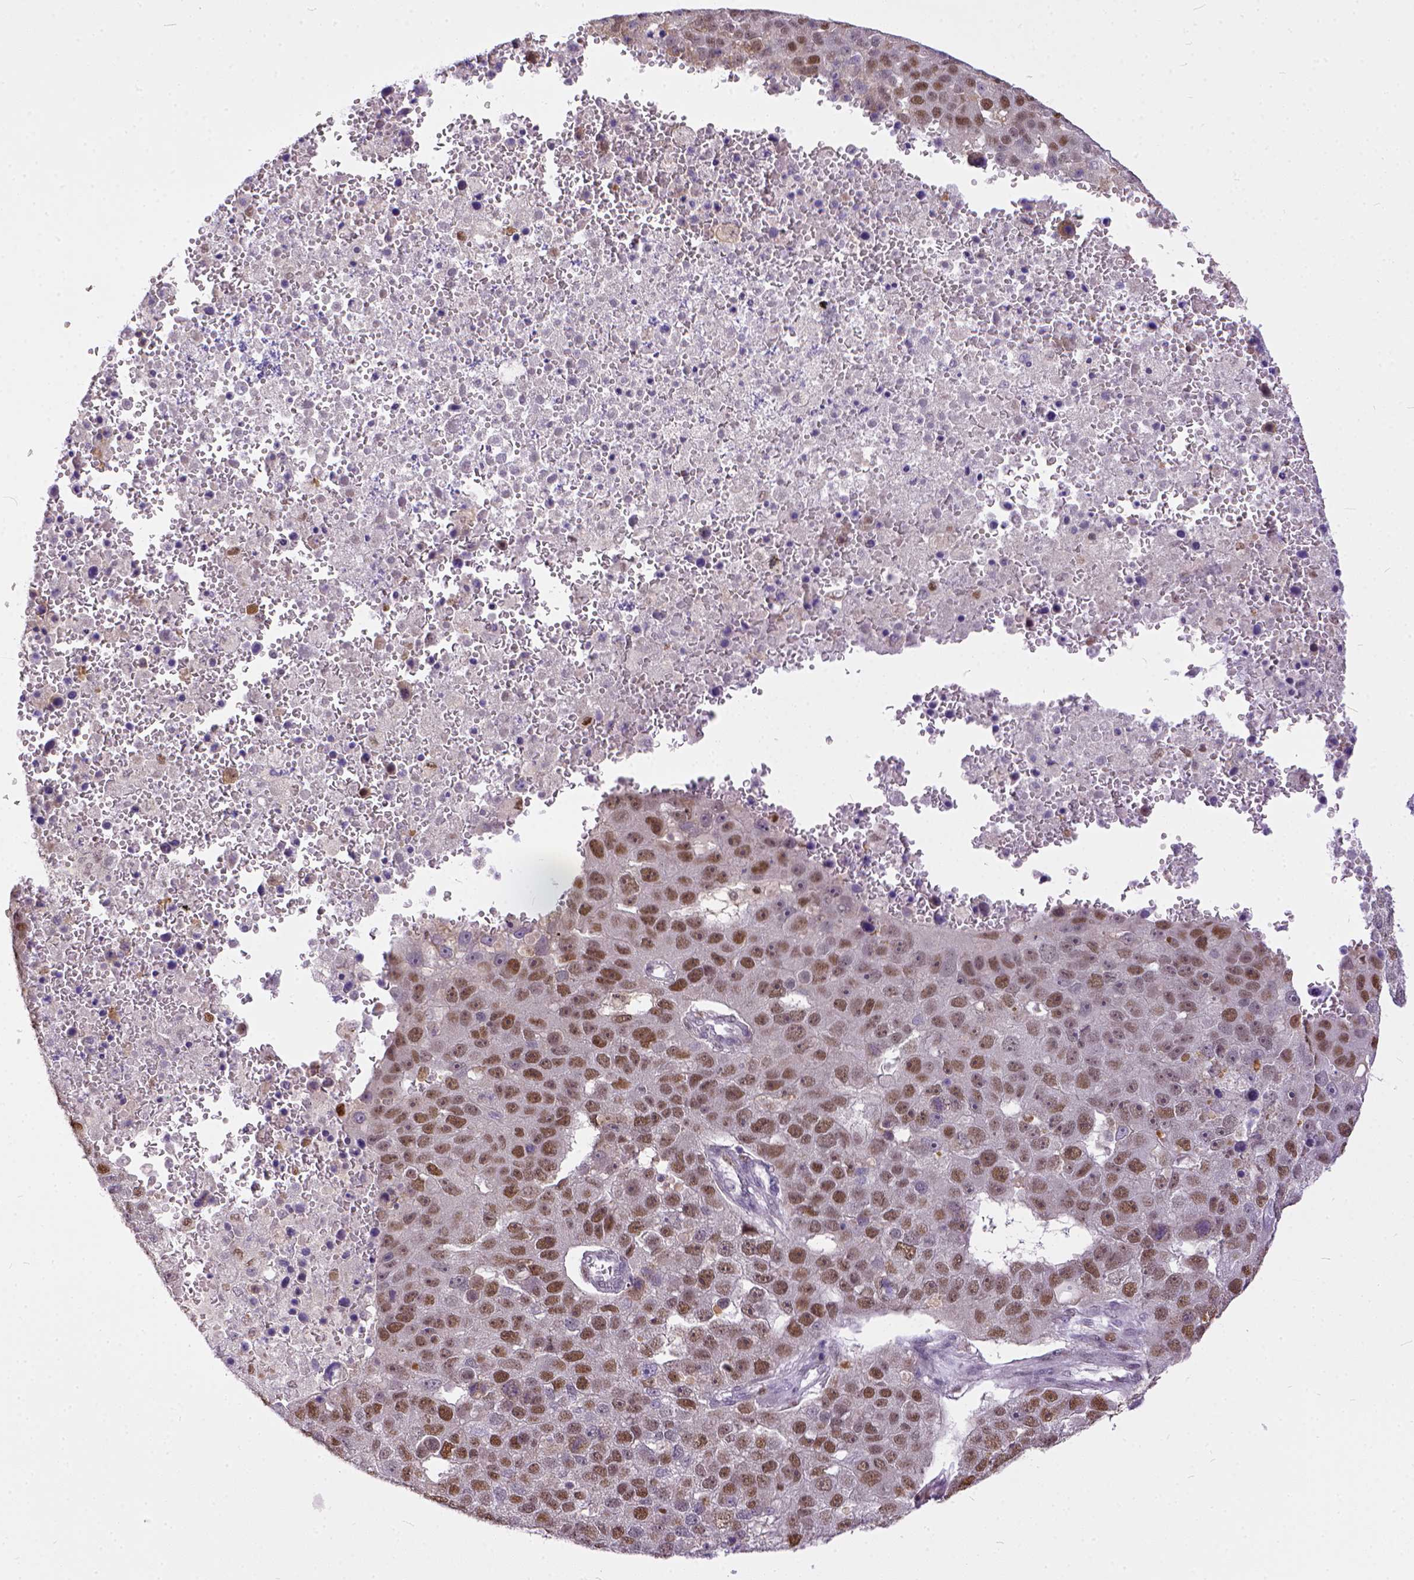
{"staining": {"intensity": "moderate", "quantity": ">75%", "location": "nuclear"}, "tissue": "pancreatic cancer", "cell_type": "Tumor cells", "image_type": "cancer", "snomed": [{"axis": "morphology", "description": "Adenocarcinoma, NOS"}, {"axis": "topography", "description": "Pancreas"}], "caption": "About >75% of tumor cells in human pancreatic cancer (adenocarcinoma) reveal moderate nuclear protein positivity as visualized by brown immunohistochemical staining.", "gene": "ERCC1", "patient": {"sex": "female", "age": 61}}